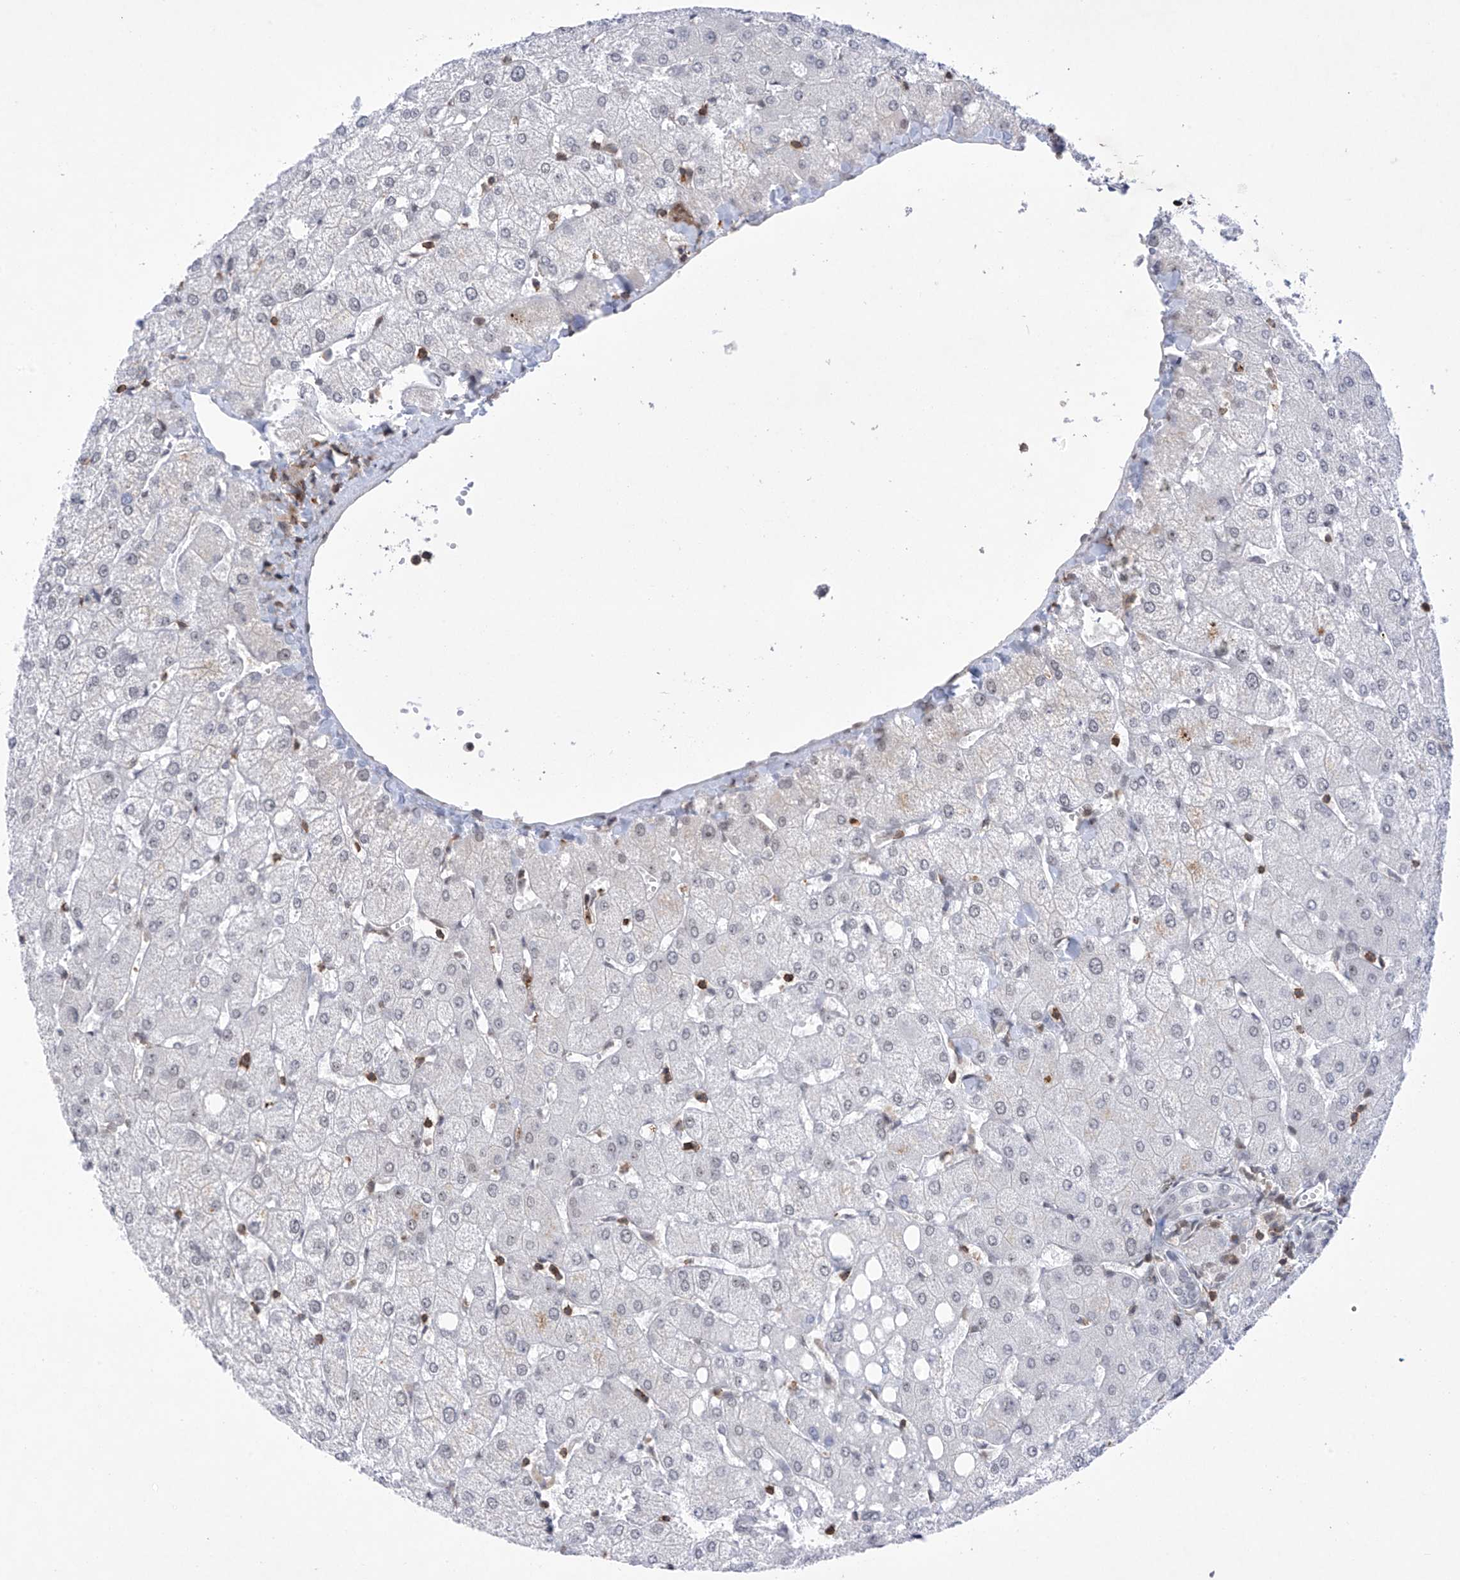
{"staining": {"intensity": "negative", "quantity": "none", "location": "none"}, "tissue": "liver", "cell_type": "Cholangiocytes", "image_type": "normal", "snomed": [{"axis": "morphology", "description": "Normal tissue, NOS"}, {"axis": "topography", "description": "Liver"}], "caption": "DAB (3,3'-diaminobenzidine) immunohistochemical staining of normal liver reveals no significant staining in cholangiocytes. (DAB (3,3'-diaminobenzidine) immunohistochemistry (IHC), high magnification).", "gene": "MSL3", "patient": {"sex": "female", "age": 54}}